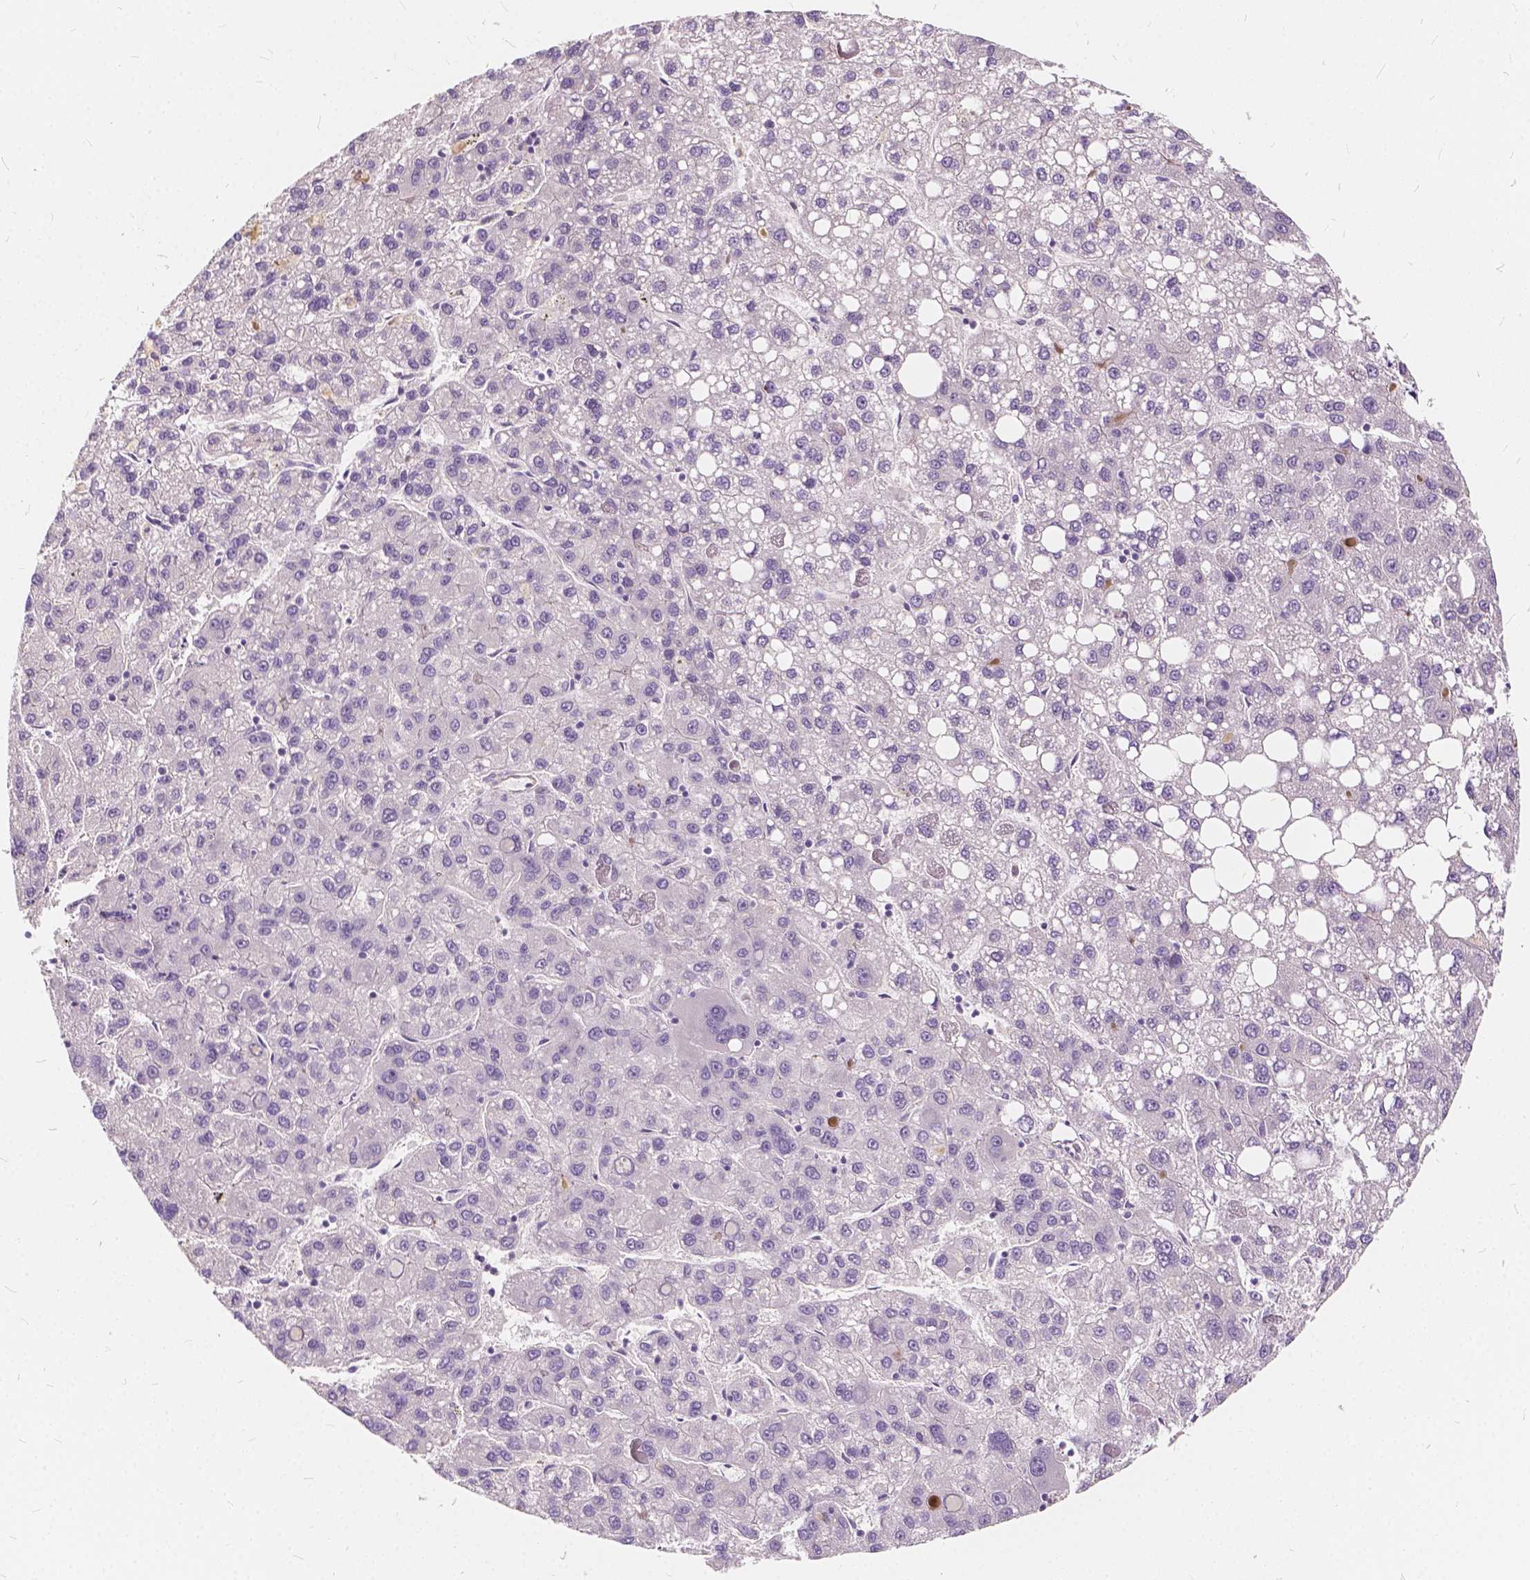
{"staining": {"intensity": "negative", "quantity": "none", "location": "none"}, "tissue": "liver cancer", "cell_type": "Tumor cells", "image_type": "cancer", "snomed": [{"axis": "morphology", "description": "Carcinoma, Hepatocellular, NOS"}, {"axis": "topography", "description": "Liver"}], "caption": "Photomicrograph shows no significant protein positivity in tumor cells of hepatocellular carcinoma (liver).", "gene": "KIAA0513", "patient": {"sex": "female", "age": 82}}